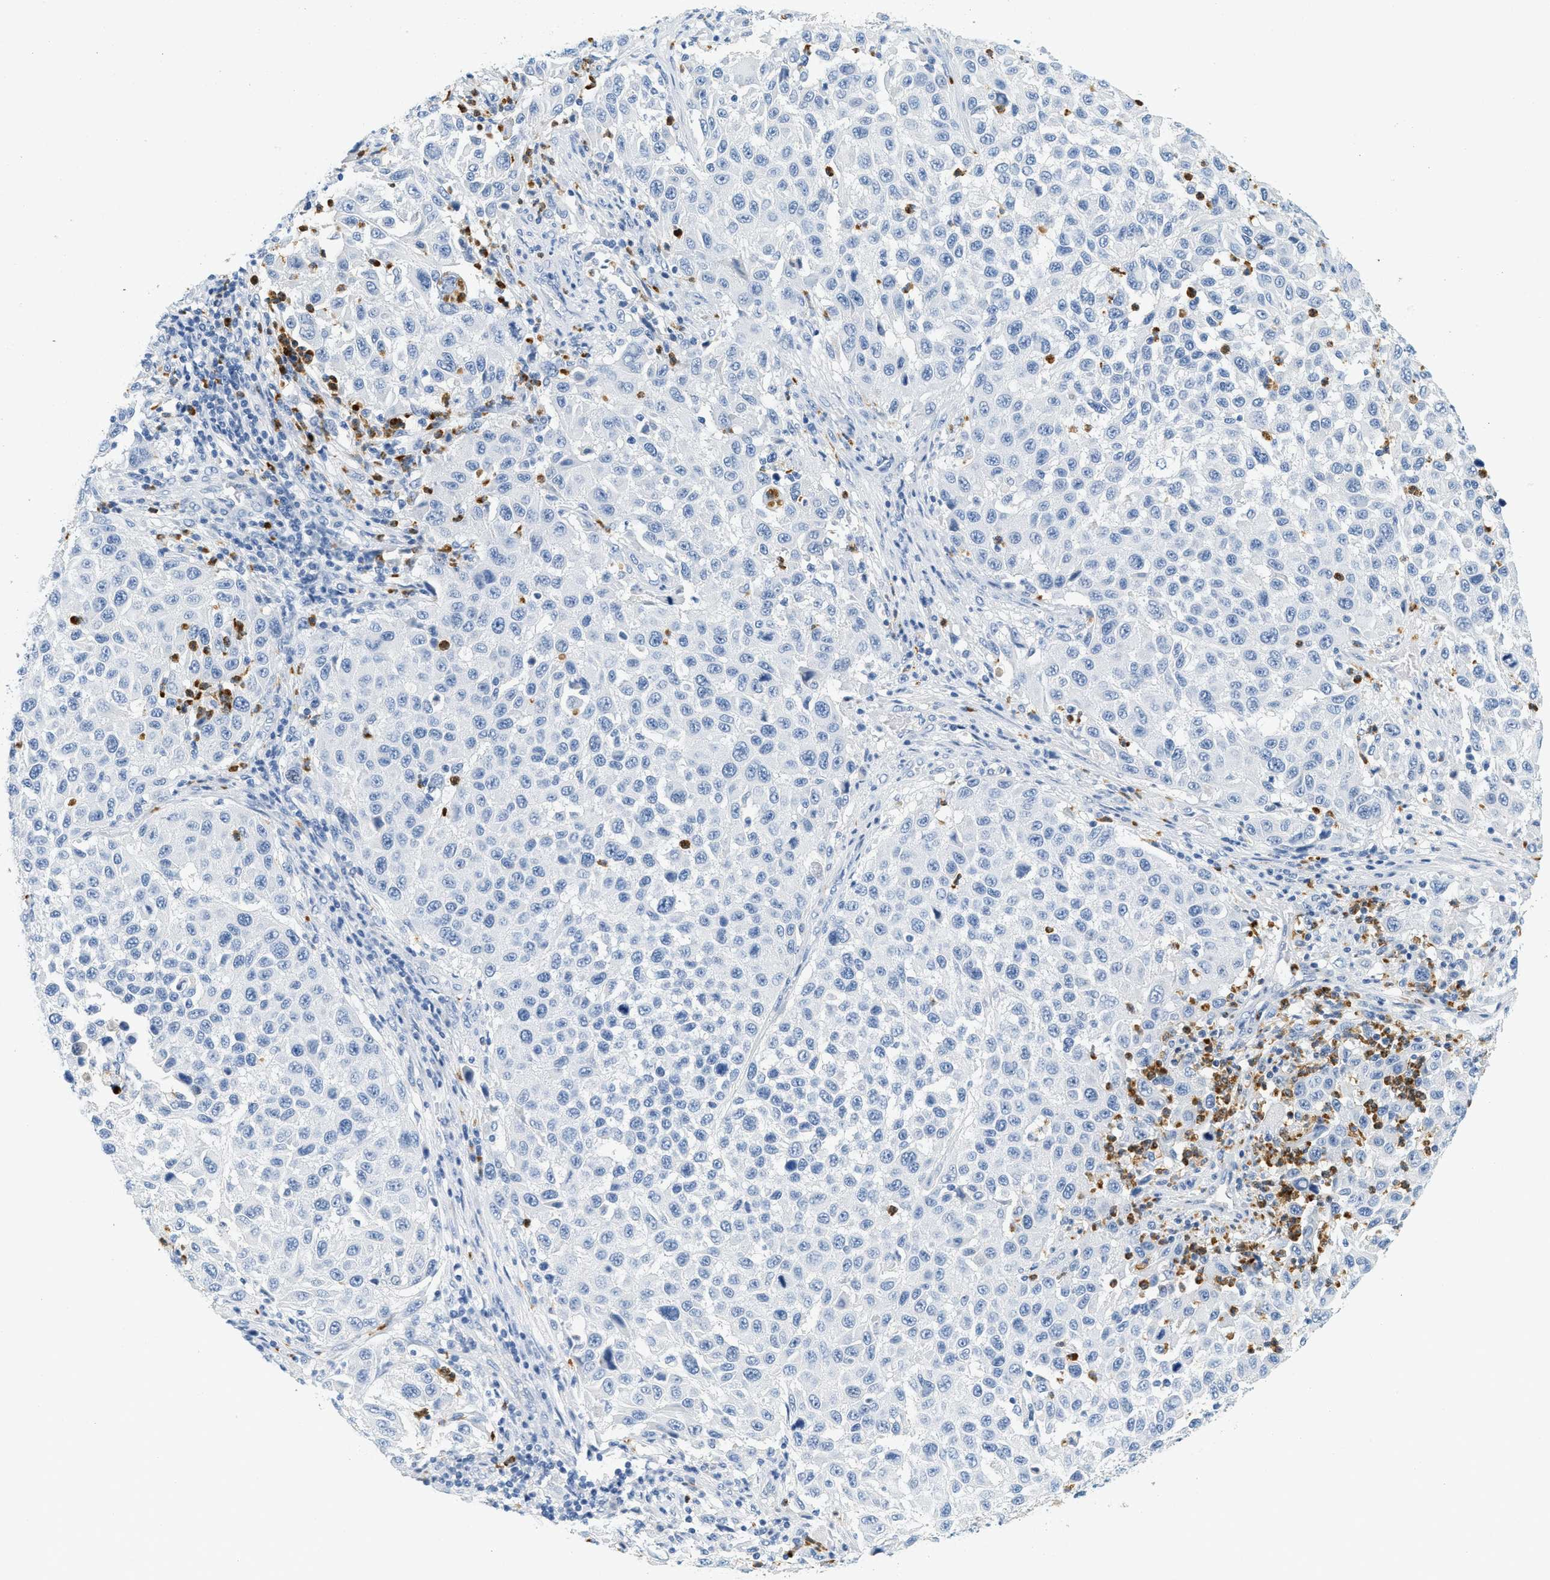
{"staining": {"intensity": "negative", "quantity": "none", "location": "none"}, "tissue": "melanoma", "cell_type": "Tumor cells", "image_type": "cancer", "snomed": [{"axis": "morphology", "description": "Malignant melanoma, Metastatic site"}, {"axis": "topography", "description": "Lymph node"}], "caption": "The immunohistochemistry micrograph has no significant expression in tumor cells of malignant melanoma (metastatic site) tissue. (DAB (3,3'-diaminobenzidine) immunohistochemistry (IHC), high magnification).", "gene": "LCN2", "patient": {"sex": "male", "age": 61}}